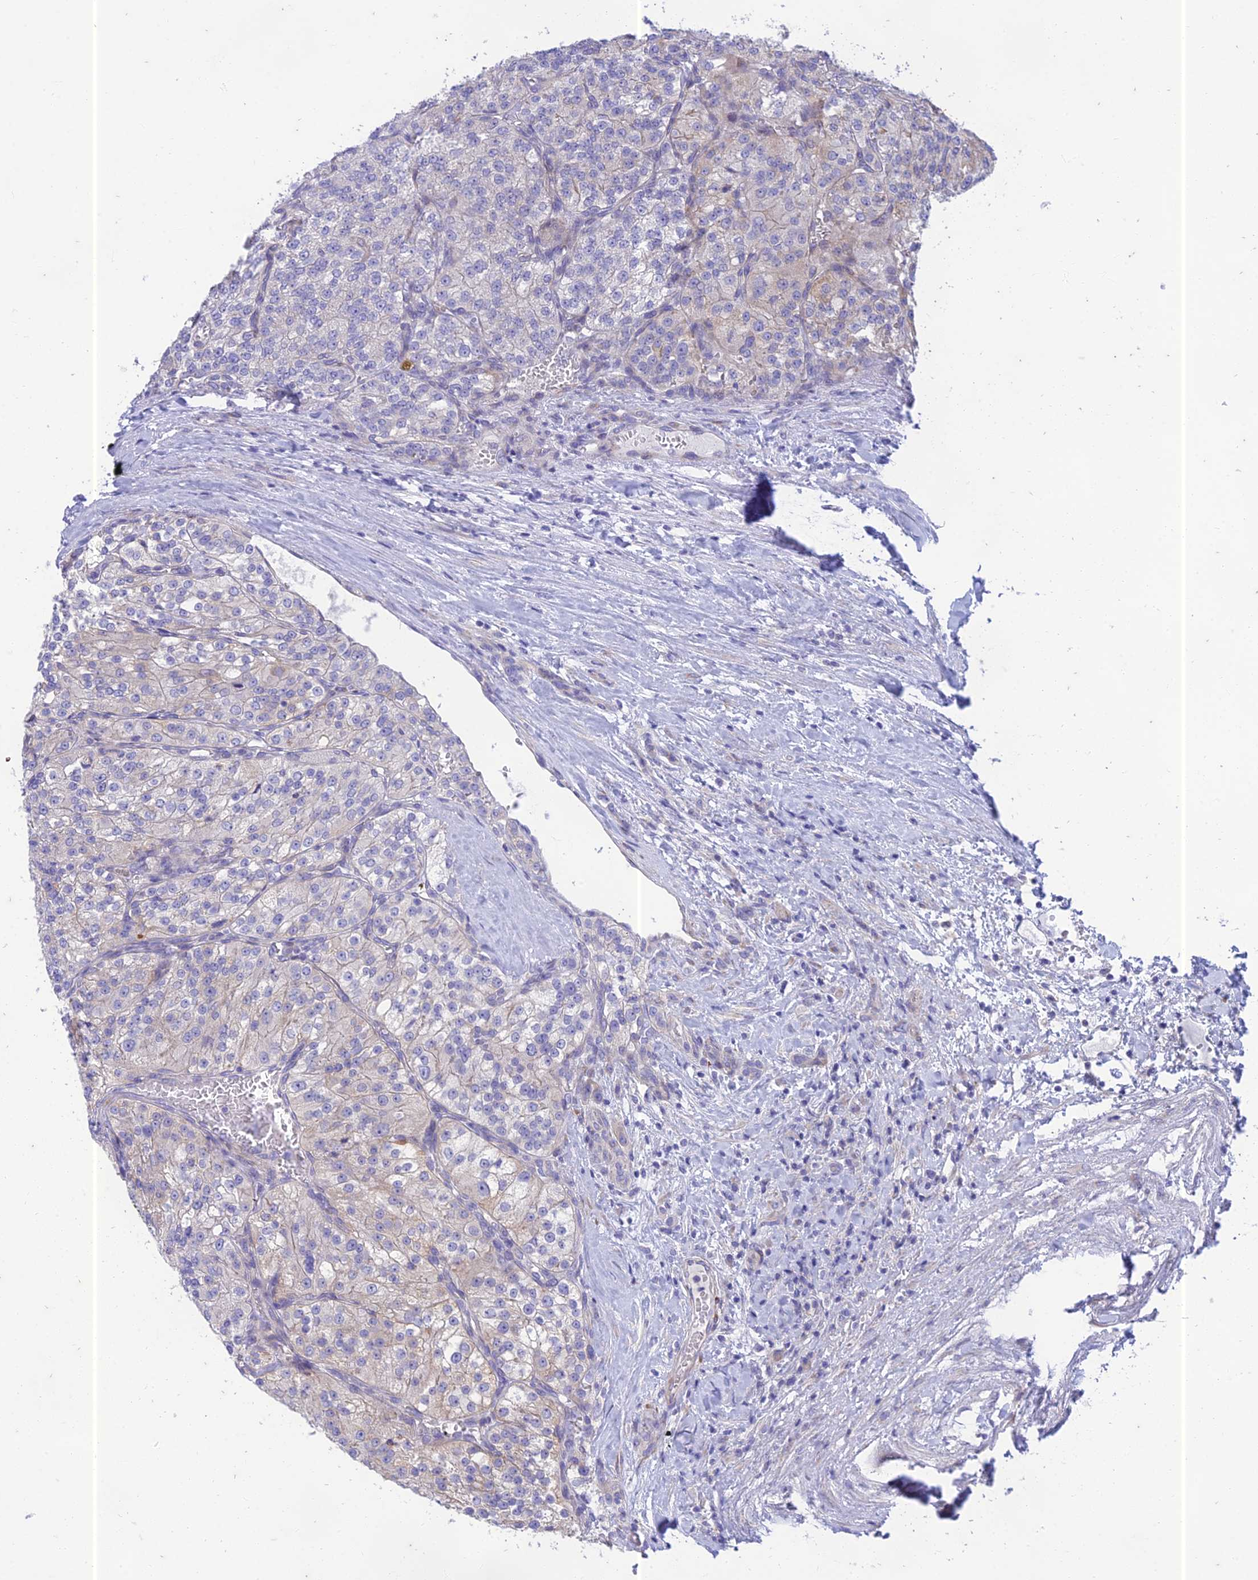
{"staining": {"intensity": "negative", "quantity": "none", "location": "none"}, "tissue": "renal cancer", "cell_type": "Tumor cells", "image_type": "cancer", "snomed": [{"axis": "morphology", "description": "Adenocarcinoma, NOS"}, {"axis": "topography", "description": "Kidney"}], "caption": "High magnification brightfield microscopy of adenocarcinoma (renal) stained with DAB (brown) and counterstained with hematoxylin (blue): tumor cells show no significant staining.", "gene": "PTCD2", "patient": {"sex": "female", "age": 63}}